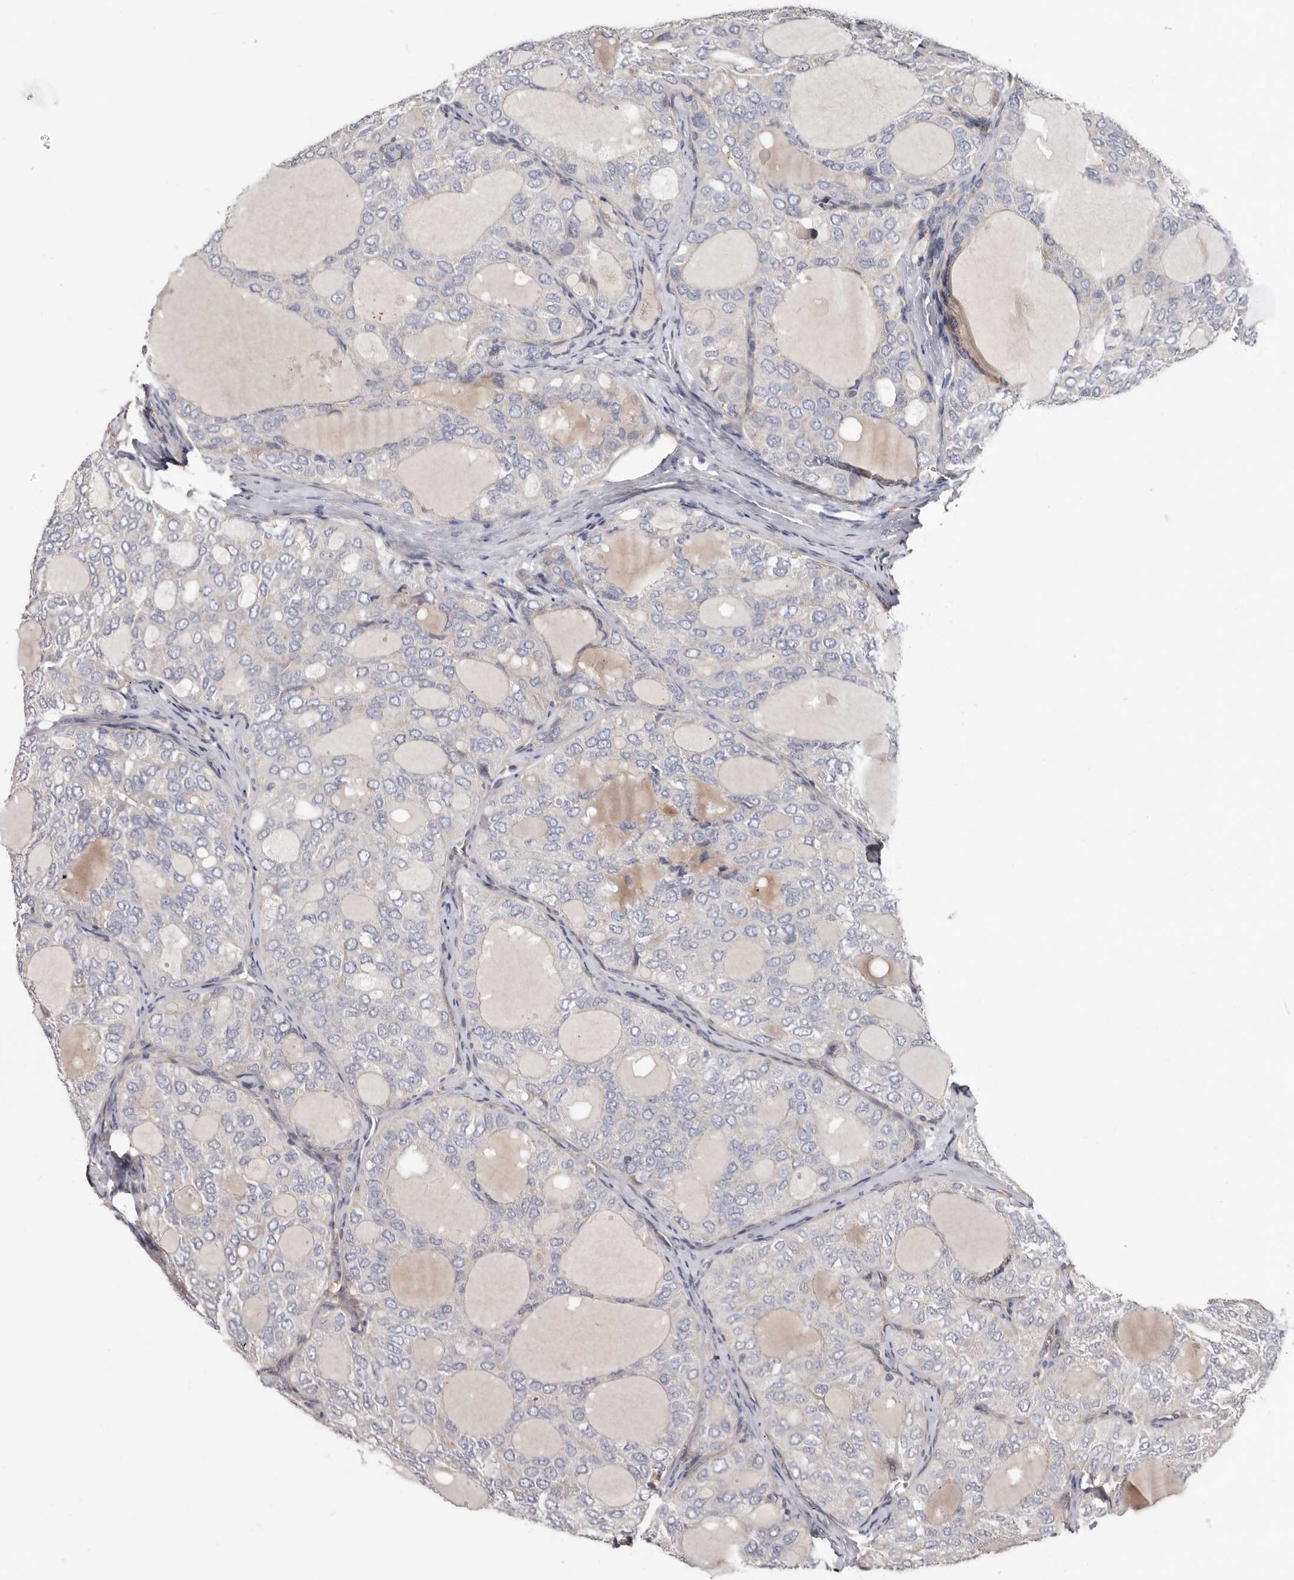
{"staining": {"intensity": "negative", "quantity": "none", "location": "none"}, "tissue": "thyroid cancer", "cell_type": "Tumor cells", "image_type": "cancer", "snomed": [{"axis": "morphology", "description": "Follicular adenoma carcinoma, NOS"}, {"axis": "topography", "description": "Thyroid gland"}], "caption": "Immunohistochemistry (IHC) of human thyroid cancer reveals no positivity in tumor cells. (Brightfield microscopy of DAB IHC at high magnification).", "gene": "SPTA1", "patient": {"sex": "male", "age": 75}}